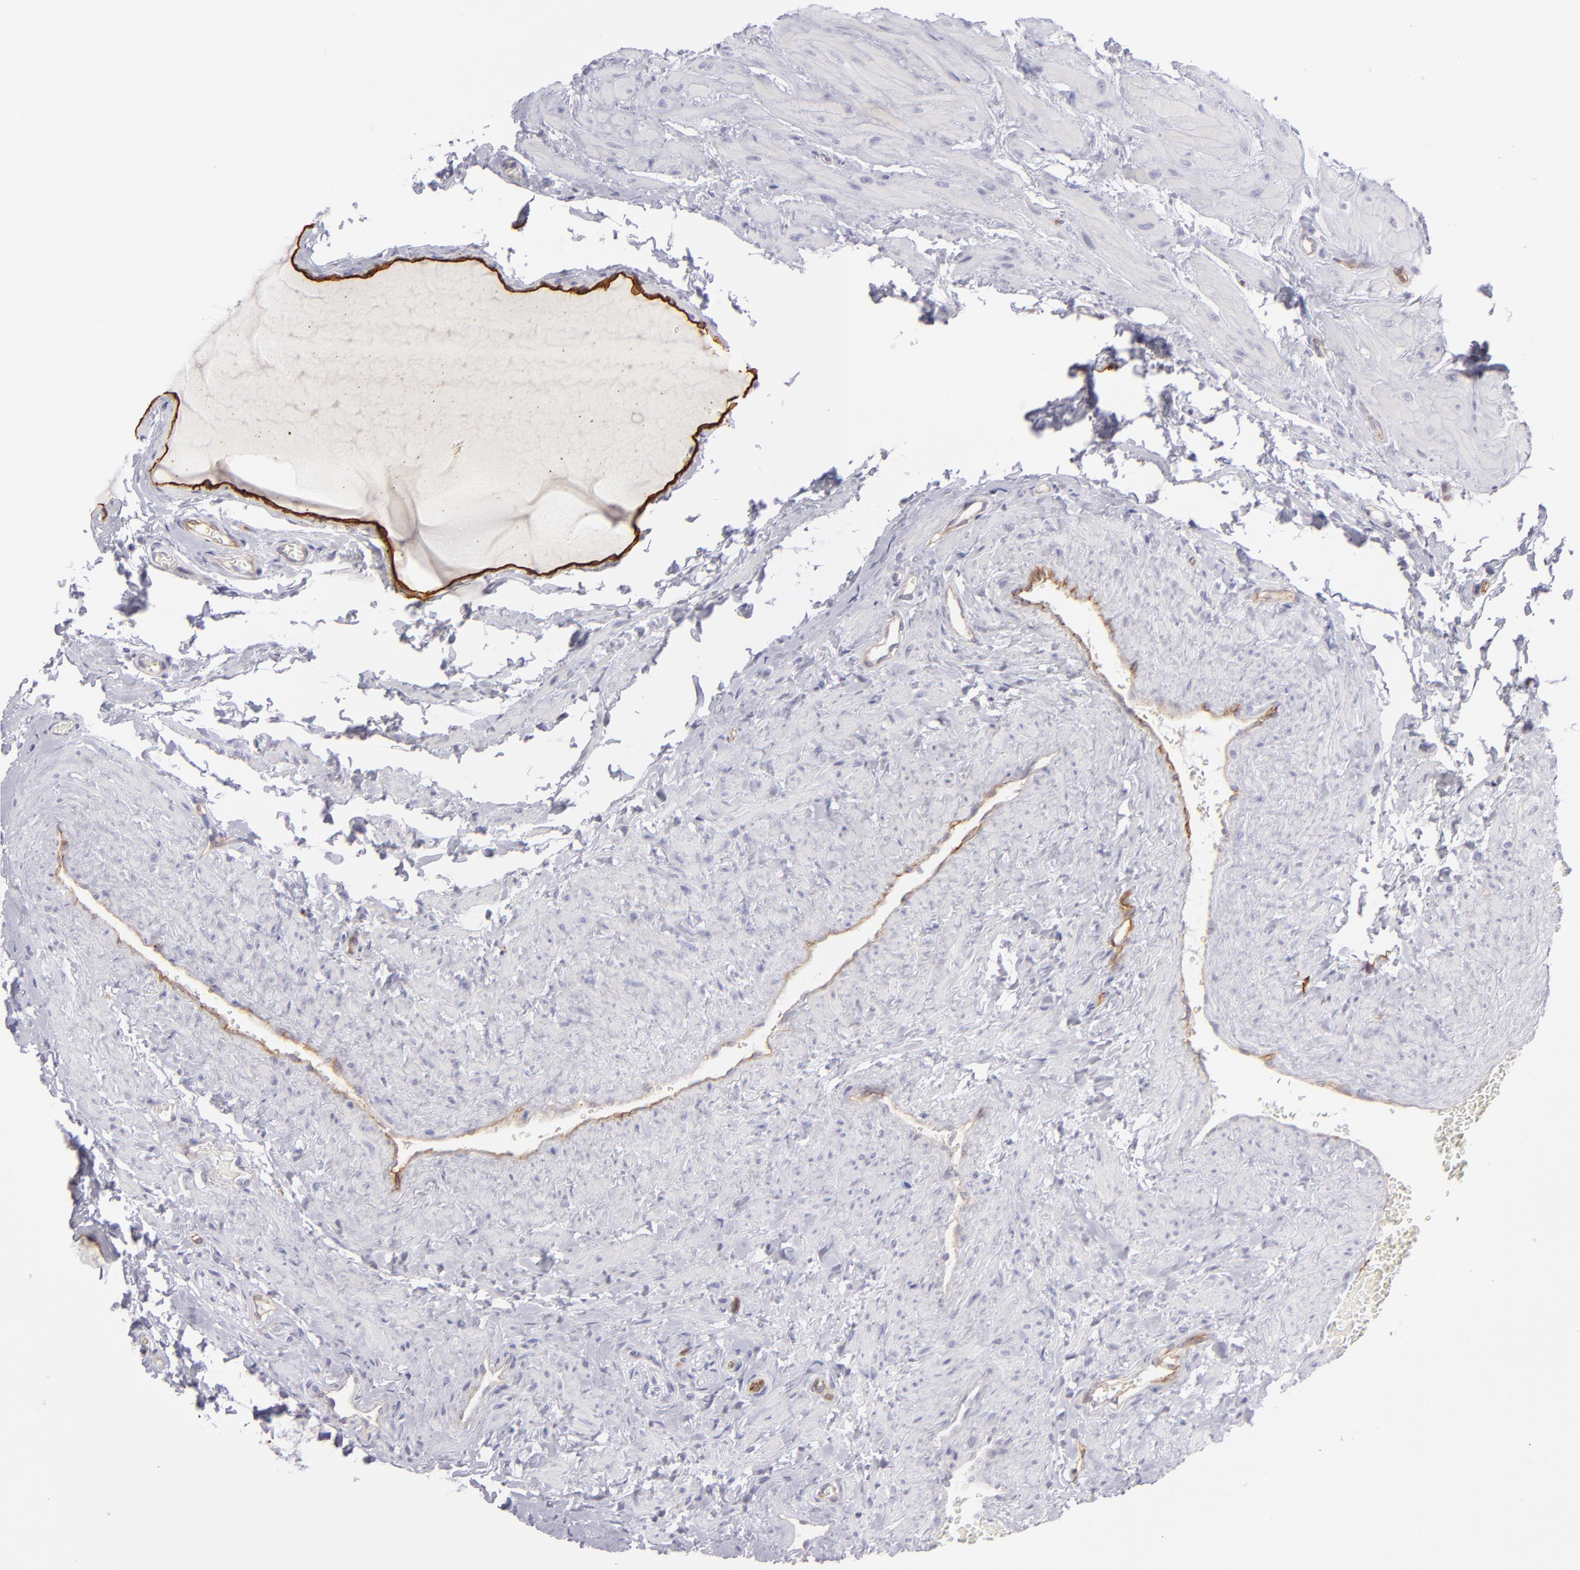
{"staining": {"intensity": "negative", "quantity": "none", "location": "none"}, "tissue": "epididymis", "cell_type": "Glandular cells", "image_type": "normal", "snomed": [{"axis": "morphology", "description": "Normal tissue, NOS"}, {"axis": "topography", "description": "Testis"}, {"axis": "topography", "description": "Epididymis"}], "caption": "This is a histopathology image of immunohistochemistry staining of unremarkable epididymis, which shows no expression in glandular cells.", "gene": "THBD", "patient": {"sex": "male", "age": 36}}